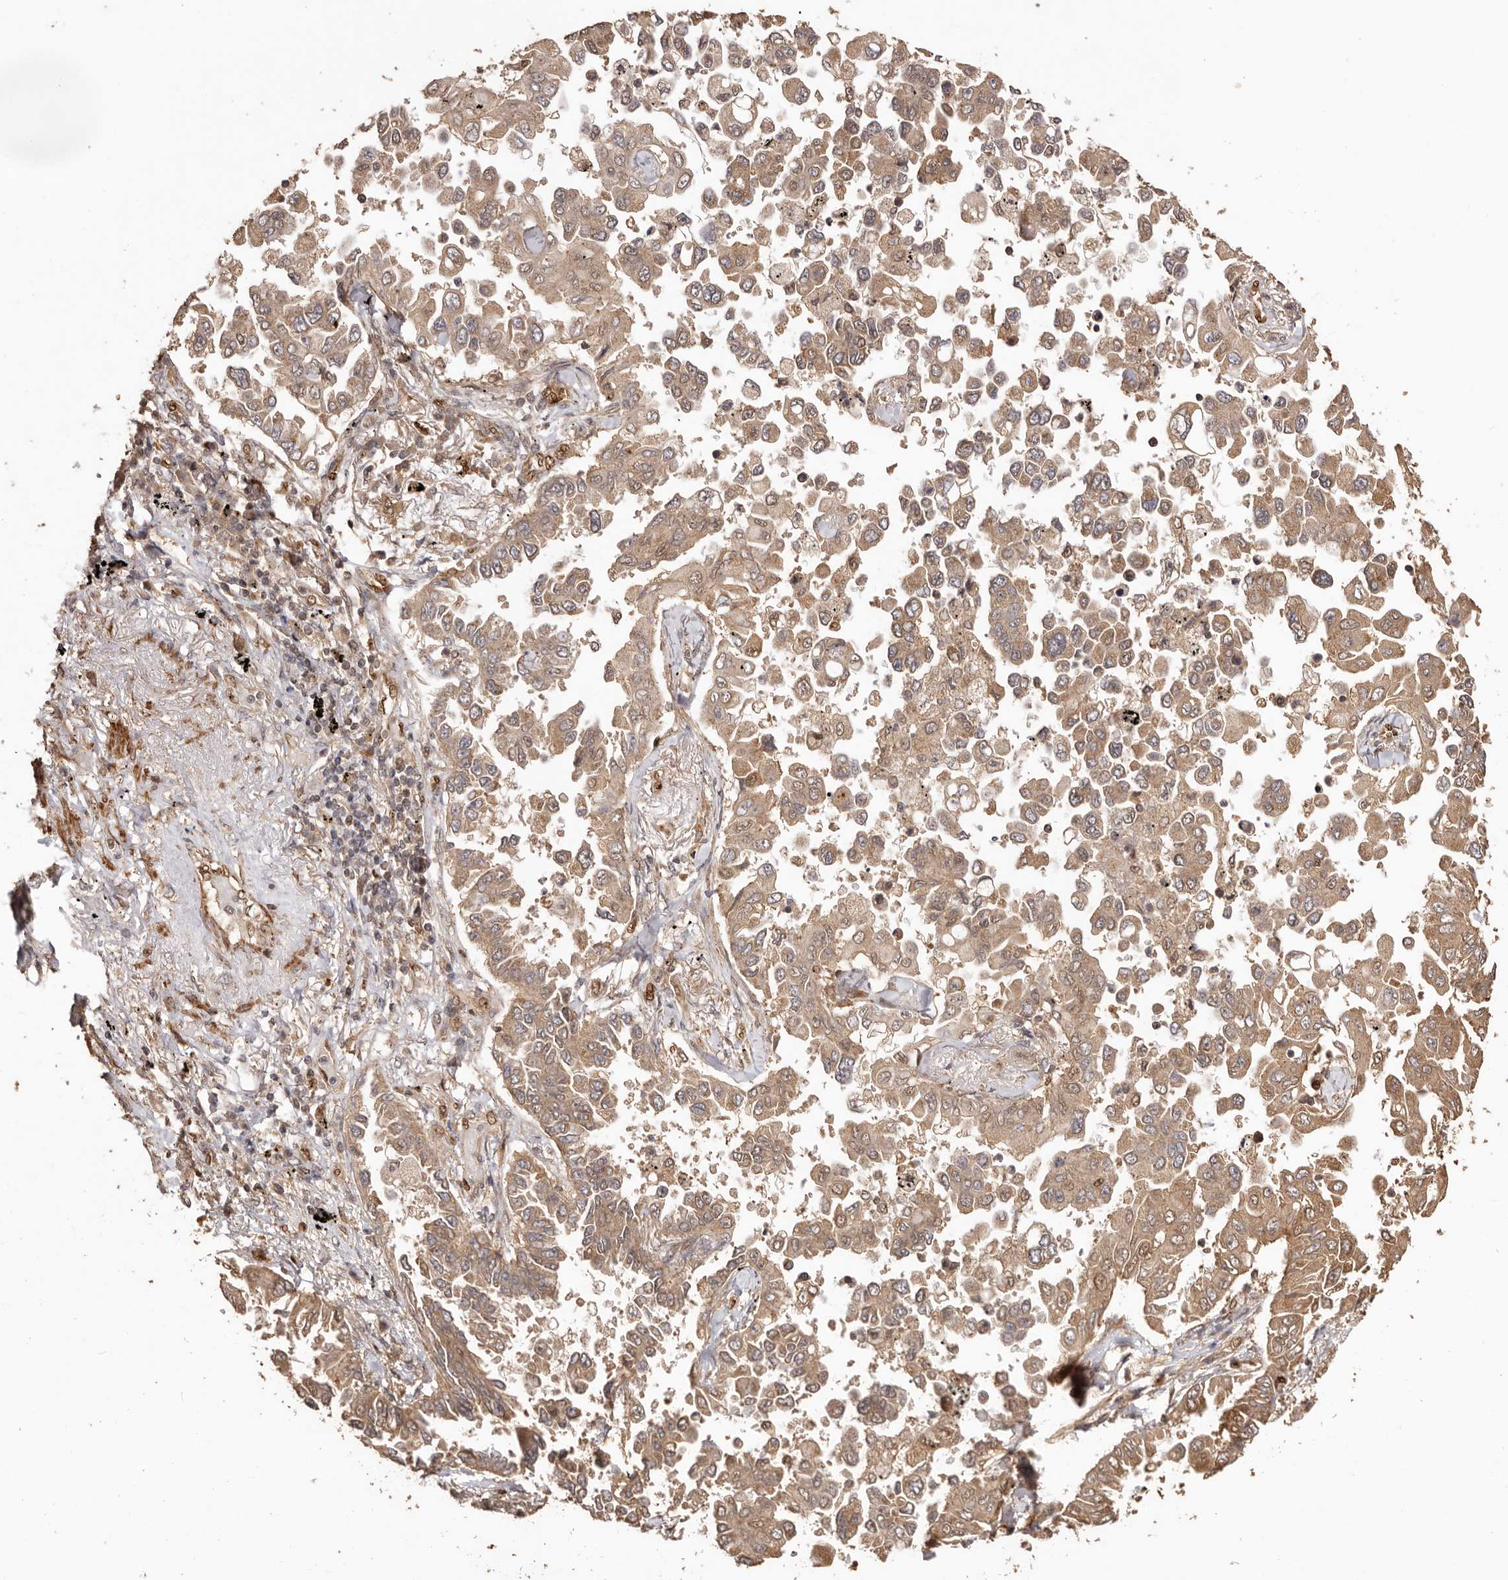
{"staining": {"intensity": "moderate", "quantity": ">75%", "location": "cytoplasmic/membranous"}, "tissue": "lung cancer", "cell_type": "Tumor cells", "image_type": "cancer", "snomed": [{"axis": "morphology", "description": "Adenocarcinoma, NOS"}, {"axis": "topography", "description": "Lung"}], "caption": "Protein staining reveals moderate cytoplasmic/membranous positivity in approximately >75% of tumor cells in lung adenocarcinoma. The staining is performed using DAB (3,3'-diaminobenzidine) brown chromogen to label protein expression. The nuclei are counter-stained blue using hematoxylin.", "gene": "UBR2", "patient": {"sex": "female", "age": 67}}